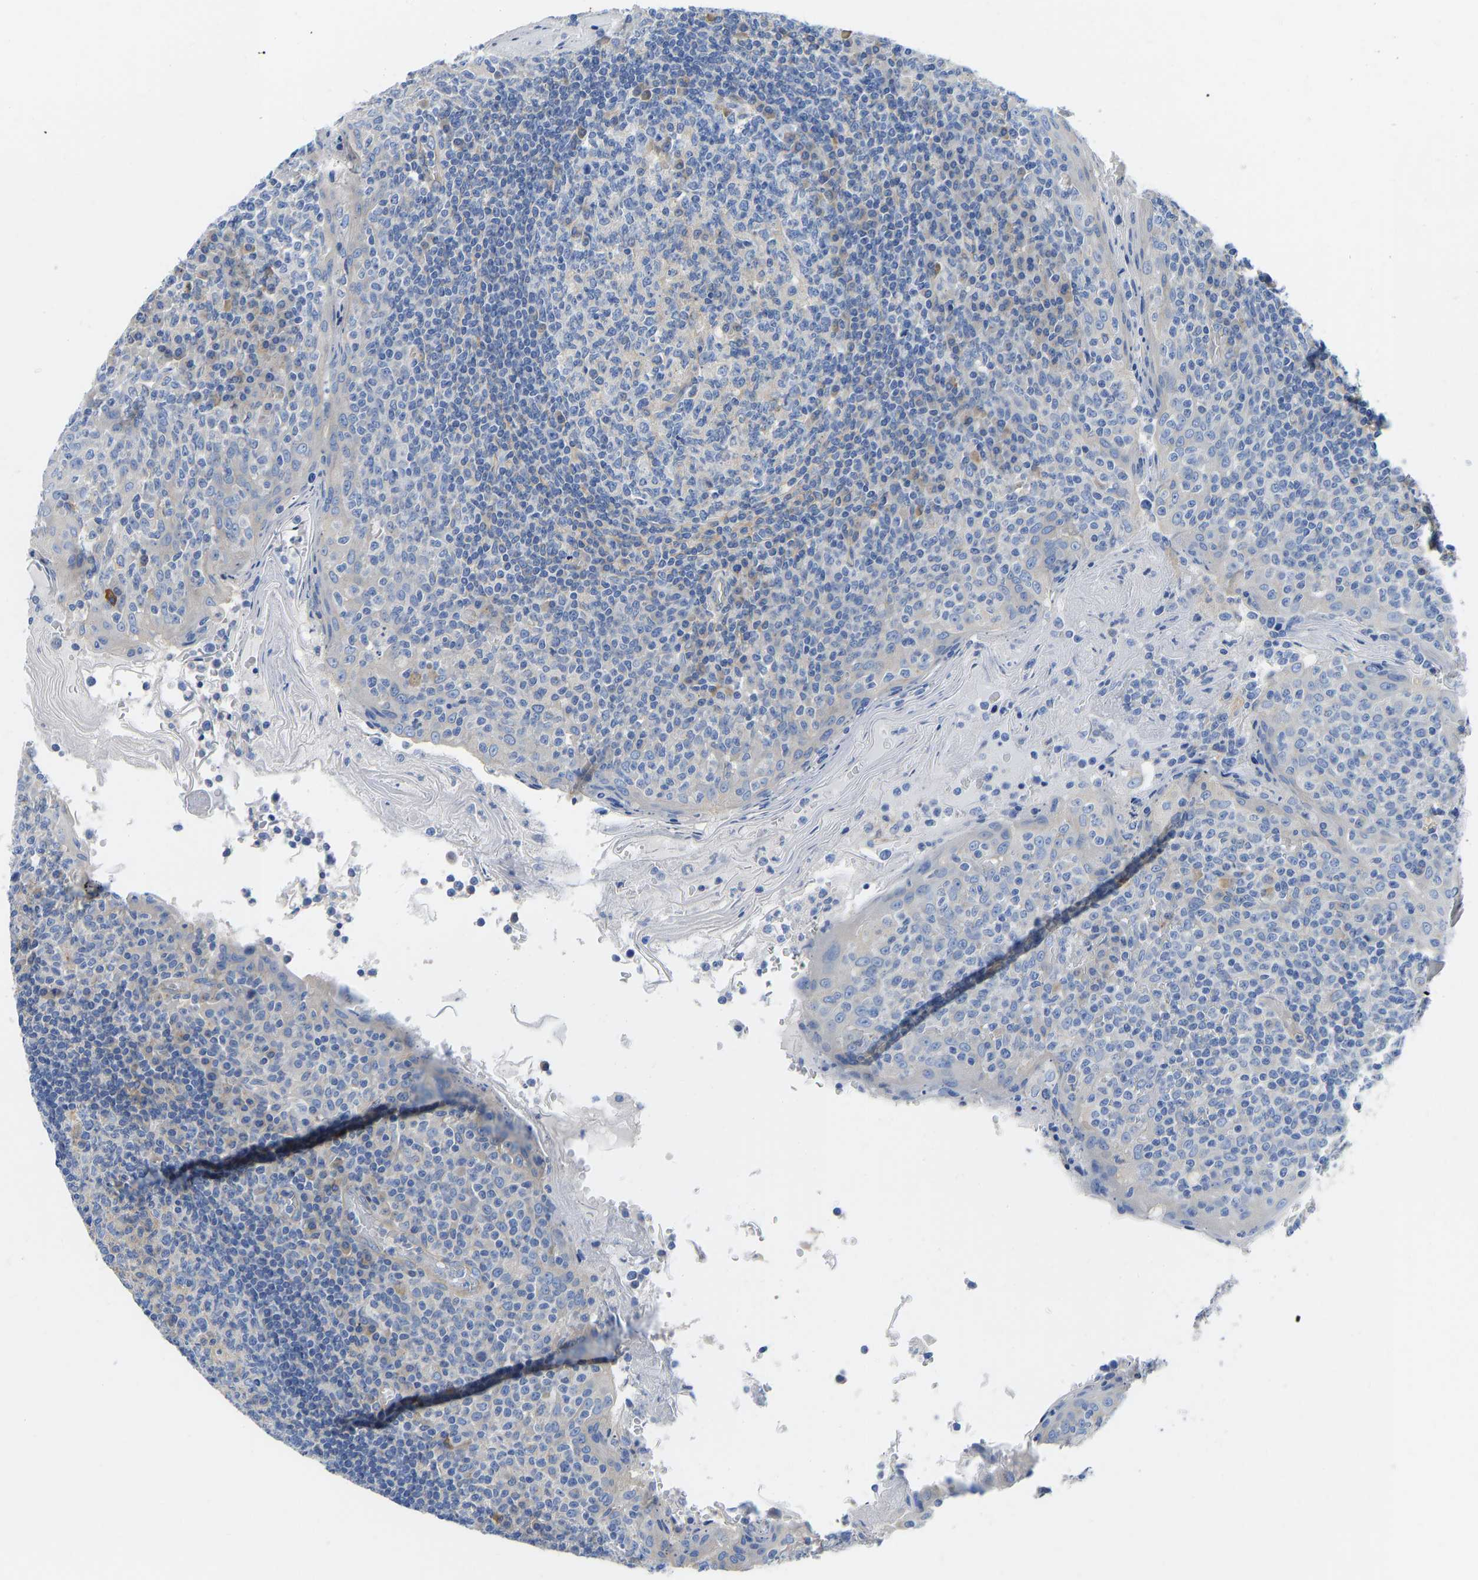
{"staining": {"intensity": "negative", "quantity": "none", "location": "none"}, "tissue": "tonsil", "cell_type": "Germinal center cells", "image_type": "normal", "snomed": [{"axis": "morphology", "description": "Normal tissue, NOS"}, {"axis": "topography", "description": "Tonsil"}], "caption": "This is a histopathology image of immunohistochemistry staining of benign tonsil, which shows no positivity in germinal center cells.", "gene": "CHAD", "patient": {"sex": "female", "age": 19}}